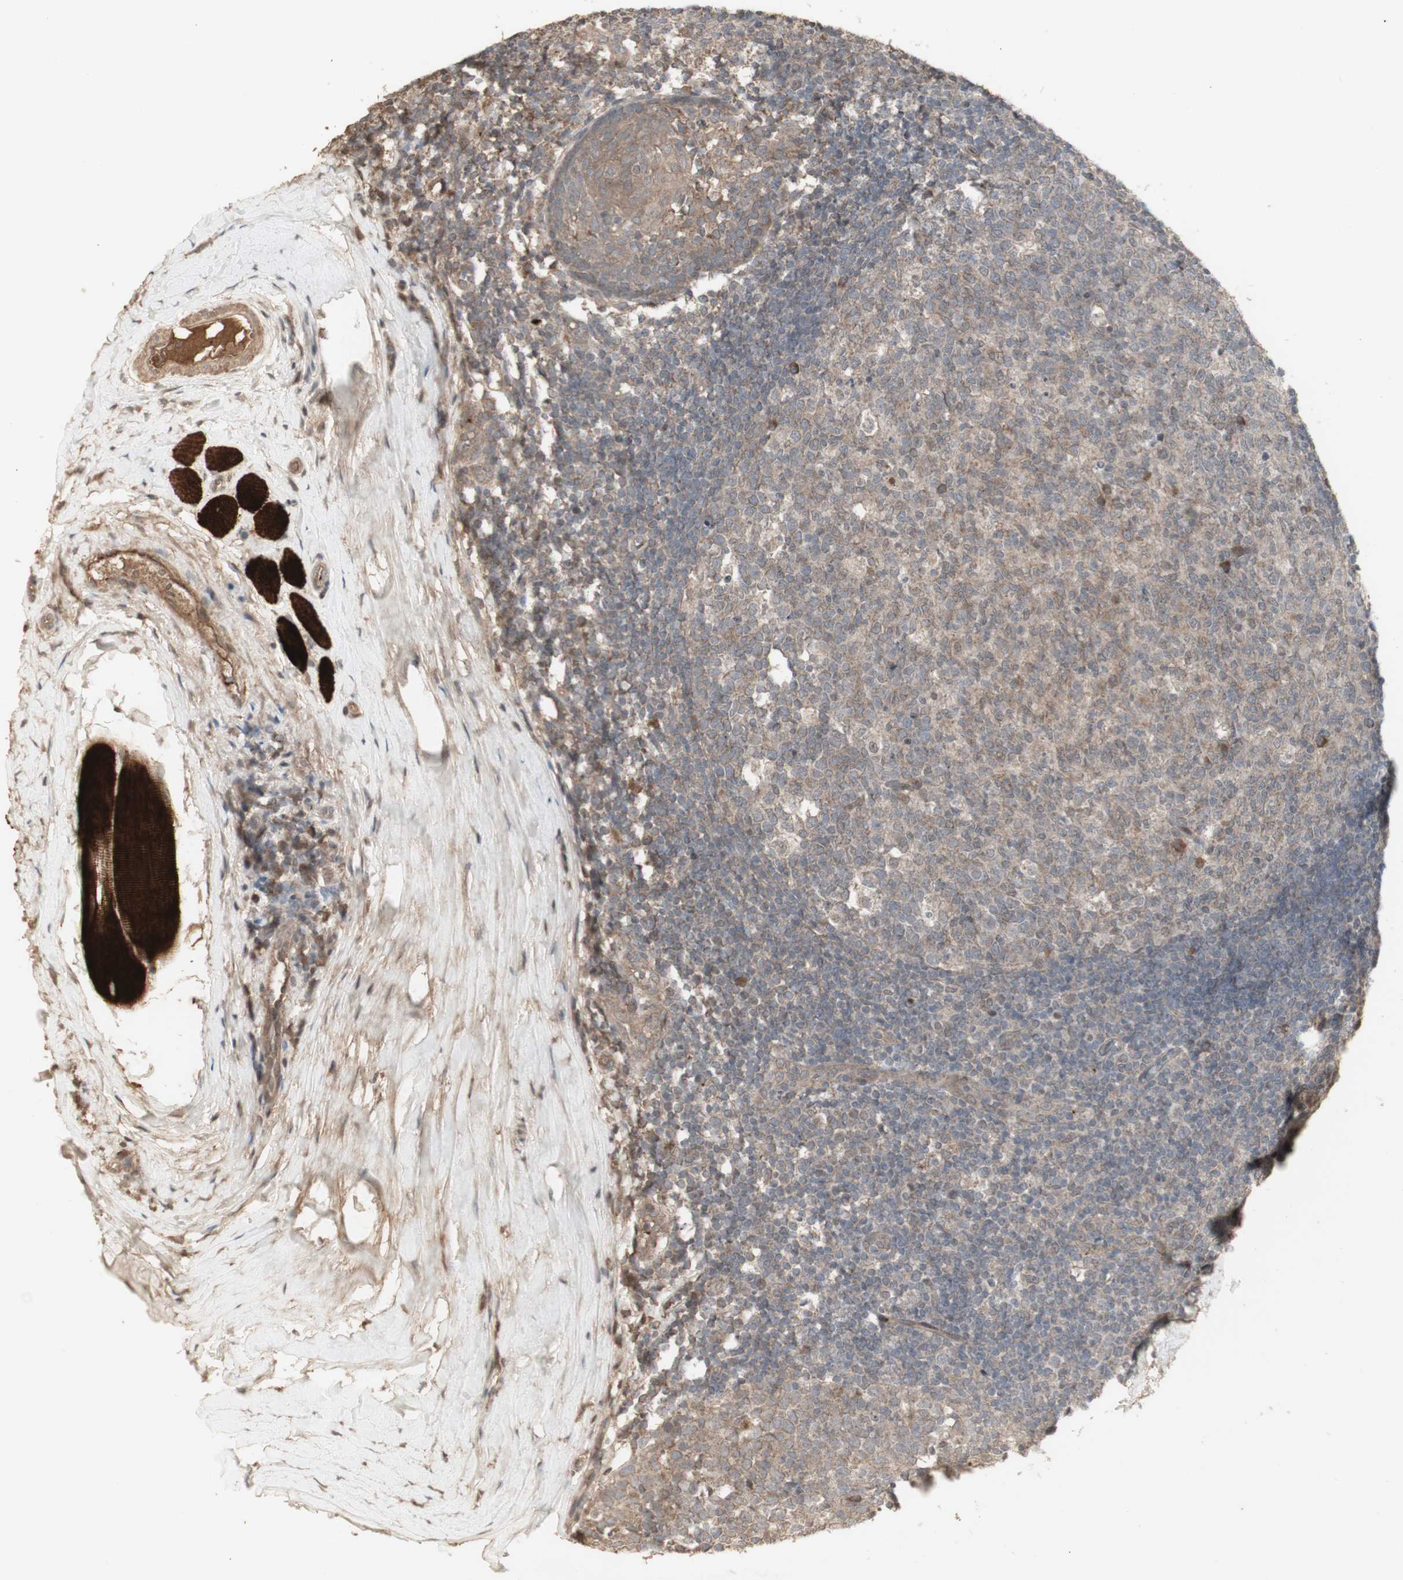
{"staining": {"intensity": "moderate", "quantity": "25%-75%", "location": "cytoplasmic/membranous,nuclear"}, "tissue": "tonsil", "cell_type": "Germinal center cells", "image_type": "normal", "snomed": [{"axis": "morphology", "description": "Normal tissue, NOS"}, {"axis": "topography", "description": "Tonsil"}], "caption": "Tonsil was stained to show a protein in brown. There is medium levels of moderate cytoplasmic/membranous,nuclear positivity in about 25%-75% of germinal center cells. The staining is performed using DAB (3,3'-diaminobenzidine) brown chromogen to label protein expression. The nuclei are counter-stained blue using hematoxylin.", "gene": "ALOX12", "patient": {"sex": "female", "age": 19}}